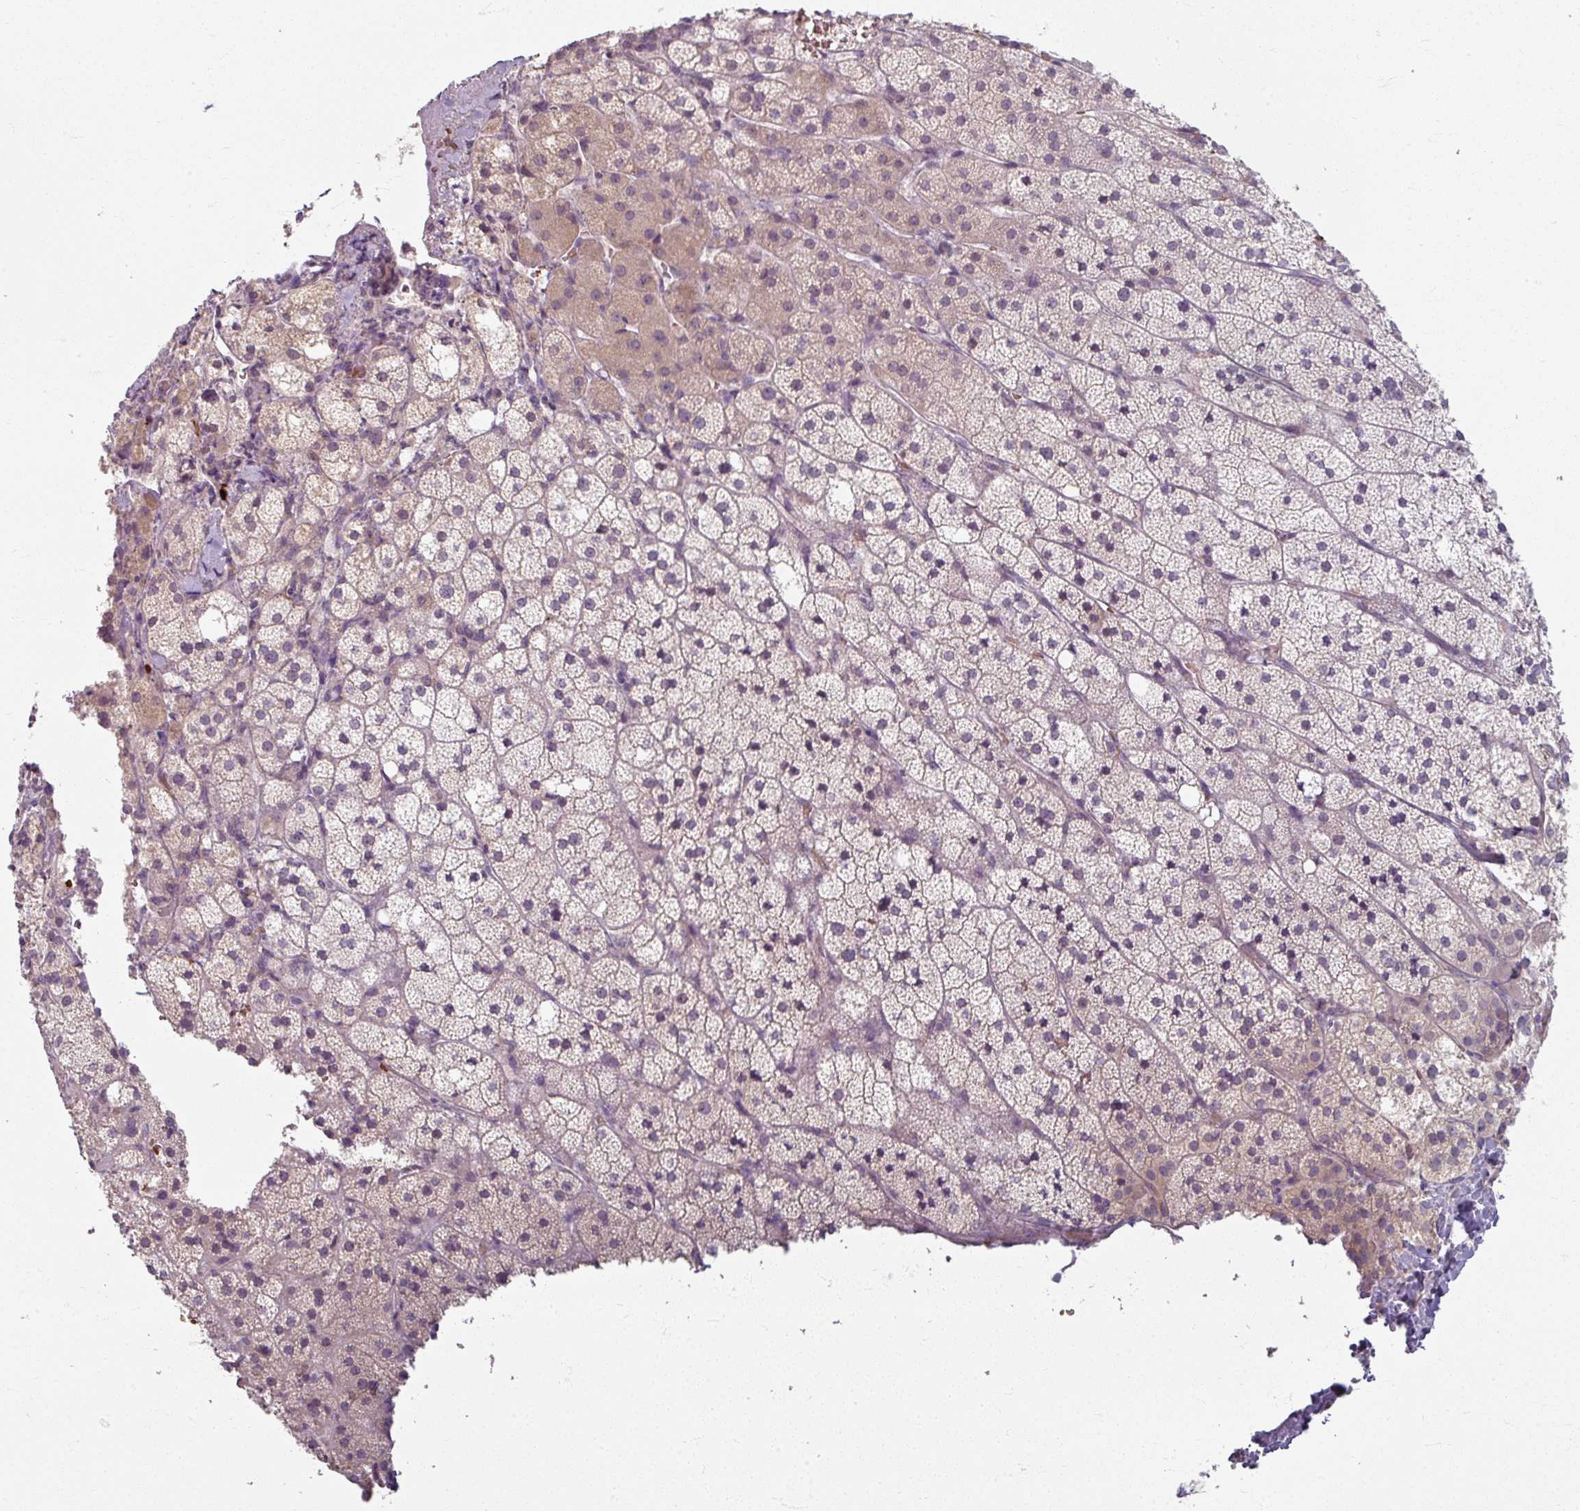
{"staining": {"intensity": "weak", "quantity": "25%-75%", "location": "cytoplasmic/membranous"}, "tissue": "adrenal gland", "cell_type": "Glandular cells", "image_type": "normal", "snomed": [{"axis": "morphology", "description": "Normal tissue, NOS"}, {"axis": "topography", "description": "Adrenal gland"}], "caption": "Immunohistochemistry (IHC) (DAB) staining of normal human adrenal gland displays weak cytoplasmic/membranous protein positivity in about 25%-75% of glandular cells. (DAB IHC, brown staining for protein, blue staining for nuclei).", "gene": "KMT5C", "patient": {"sex": "male", "age": 53}}